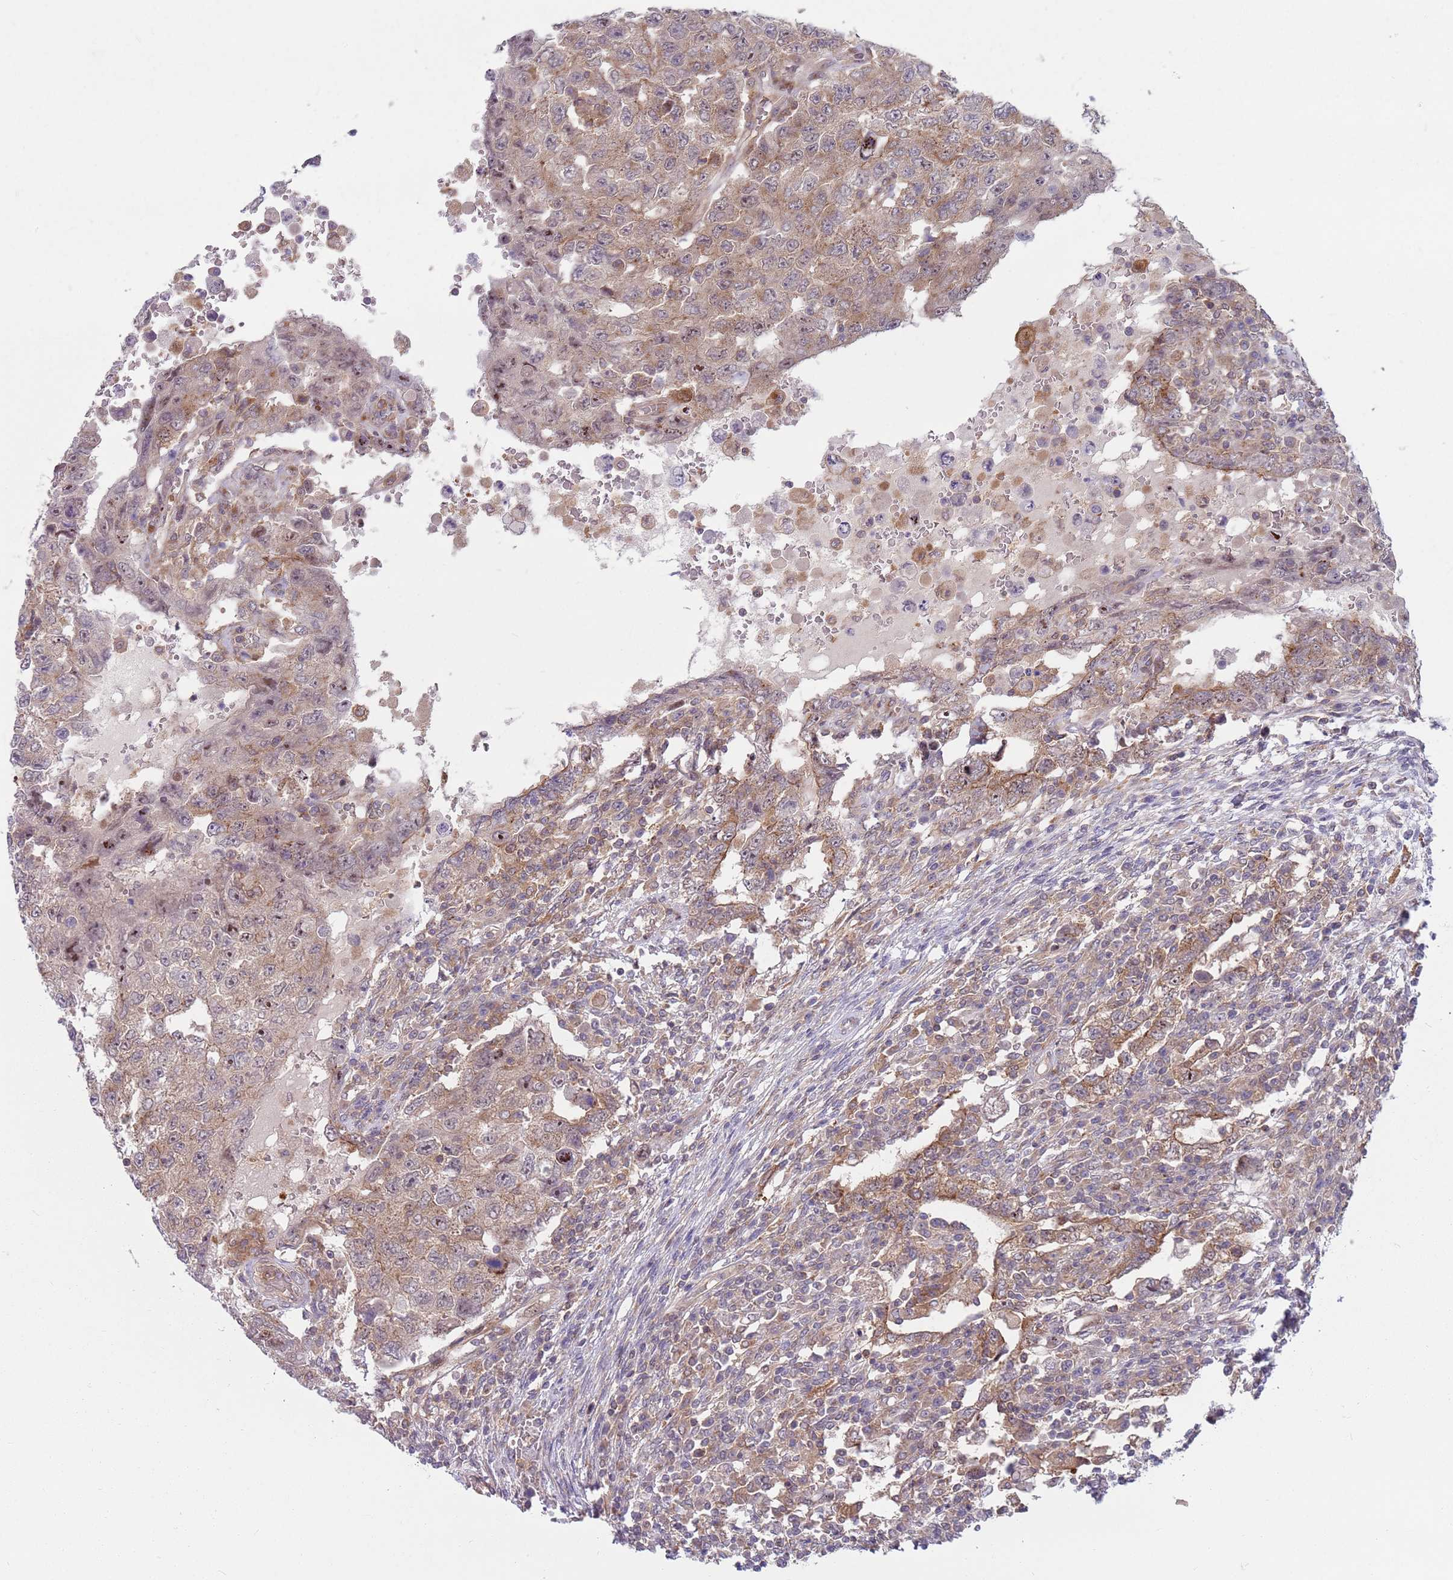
{"staining": {"intensity": "weak", "quantity": ">75%", "location": "cytoplasmic/membranous,nuclear"}, "tissue": "testis cancer", "cell_type": "Tumor cells", "image_type": "cancer", "snomed": [{"axis": "morphology", "description": "Carcinoma, Embryonal, NOS"}, {"axis": "topography", "description": "Testis"}], "caption": "The image demonstrates staining of testis embryonal carcinoma, revealing weak cytoplasmic/membranous and nuclear protein positivity (brown color) within tumor cells. The staining was performed using DAB, with brown indicating positive protein expression. Nuclei are stained blue with hematoxylin.", "gene": "GGA1", "patient": {"sex": "male", "age": 26}}